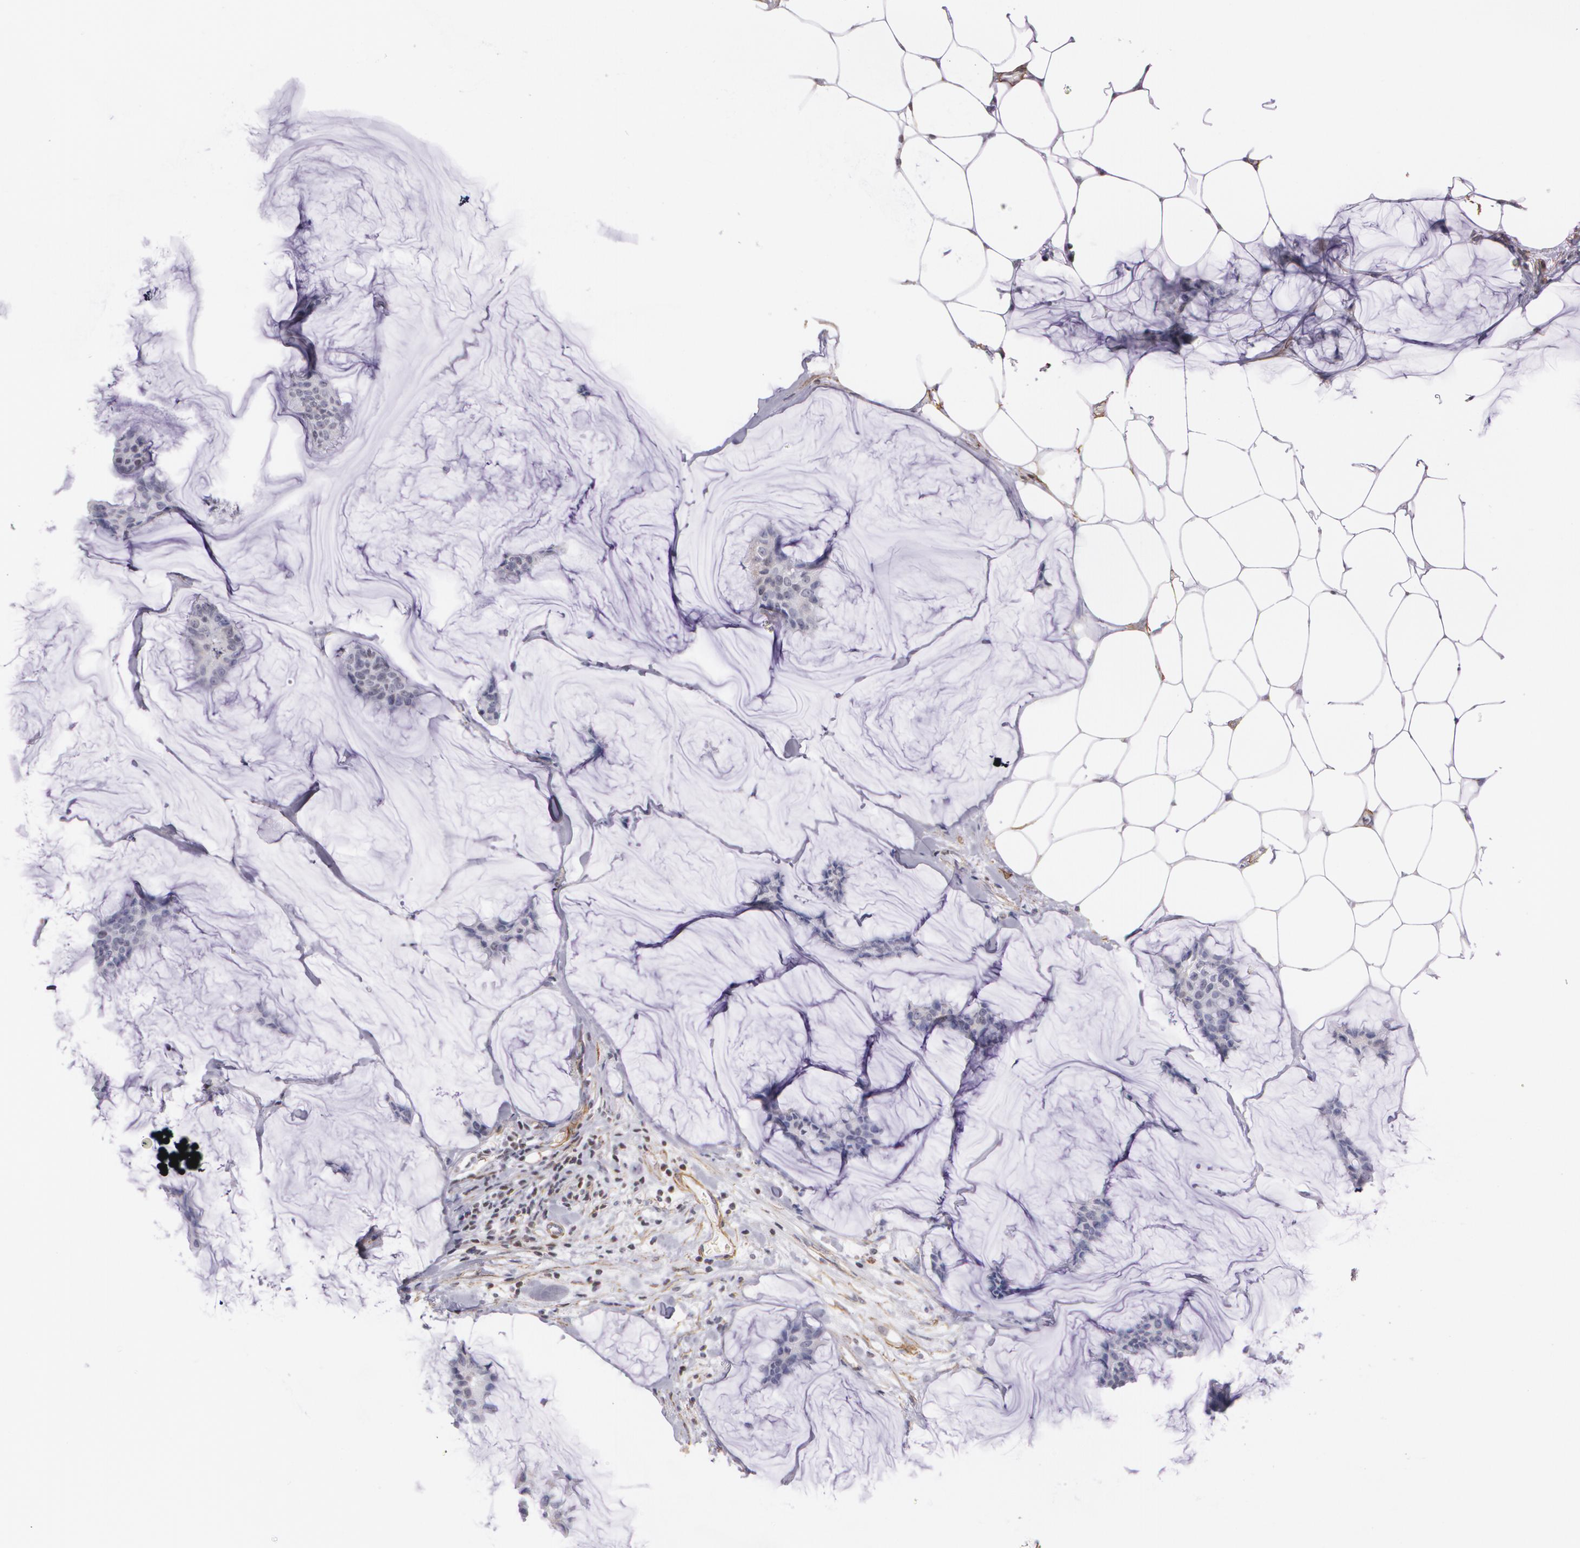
{"staining": {"intensity": "negative", "quantity": "none", "location": "none"}, "tissue": "breast cancer", "cell_type": "Tumor cells", "image_type": "cancer", "snomed": [{"axis": "morphology", "description": "Duct carcinoma"}, {"axis": "topography", "description": "Breast"}], "caption": "A histopathology image of human breast cancer is negative for staining in tumor cells. The staining is performed using DAB brown chromogen with nuclei counter-stained in using hematoxylin.", "gene": "VAMP1", "patient": {"sex": "female", "age": 93}}